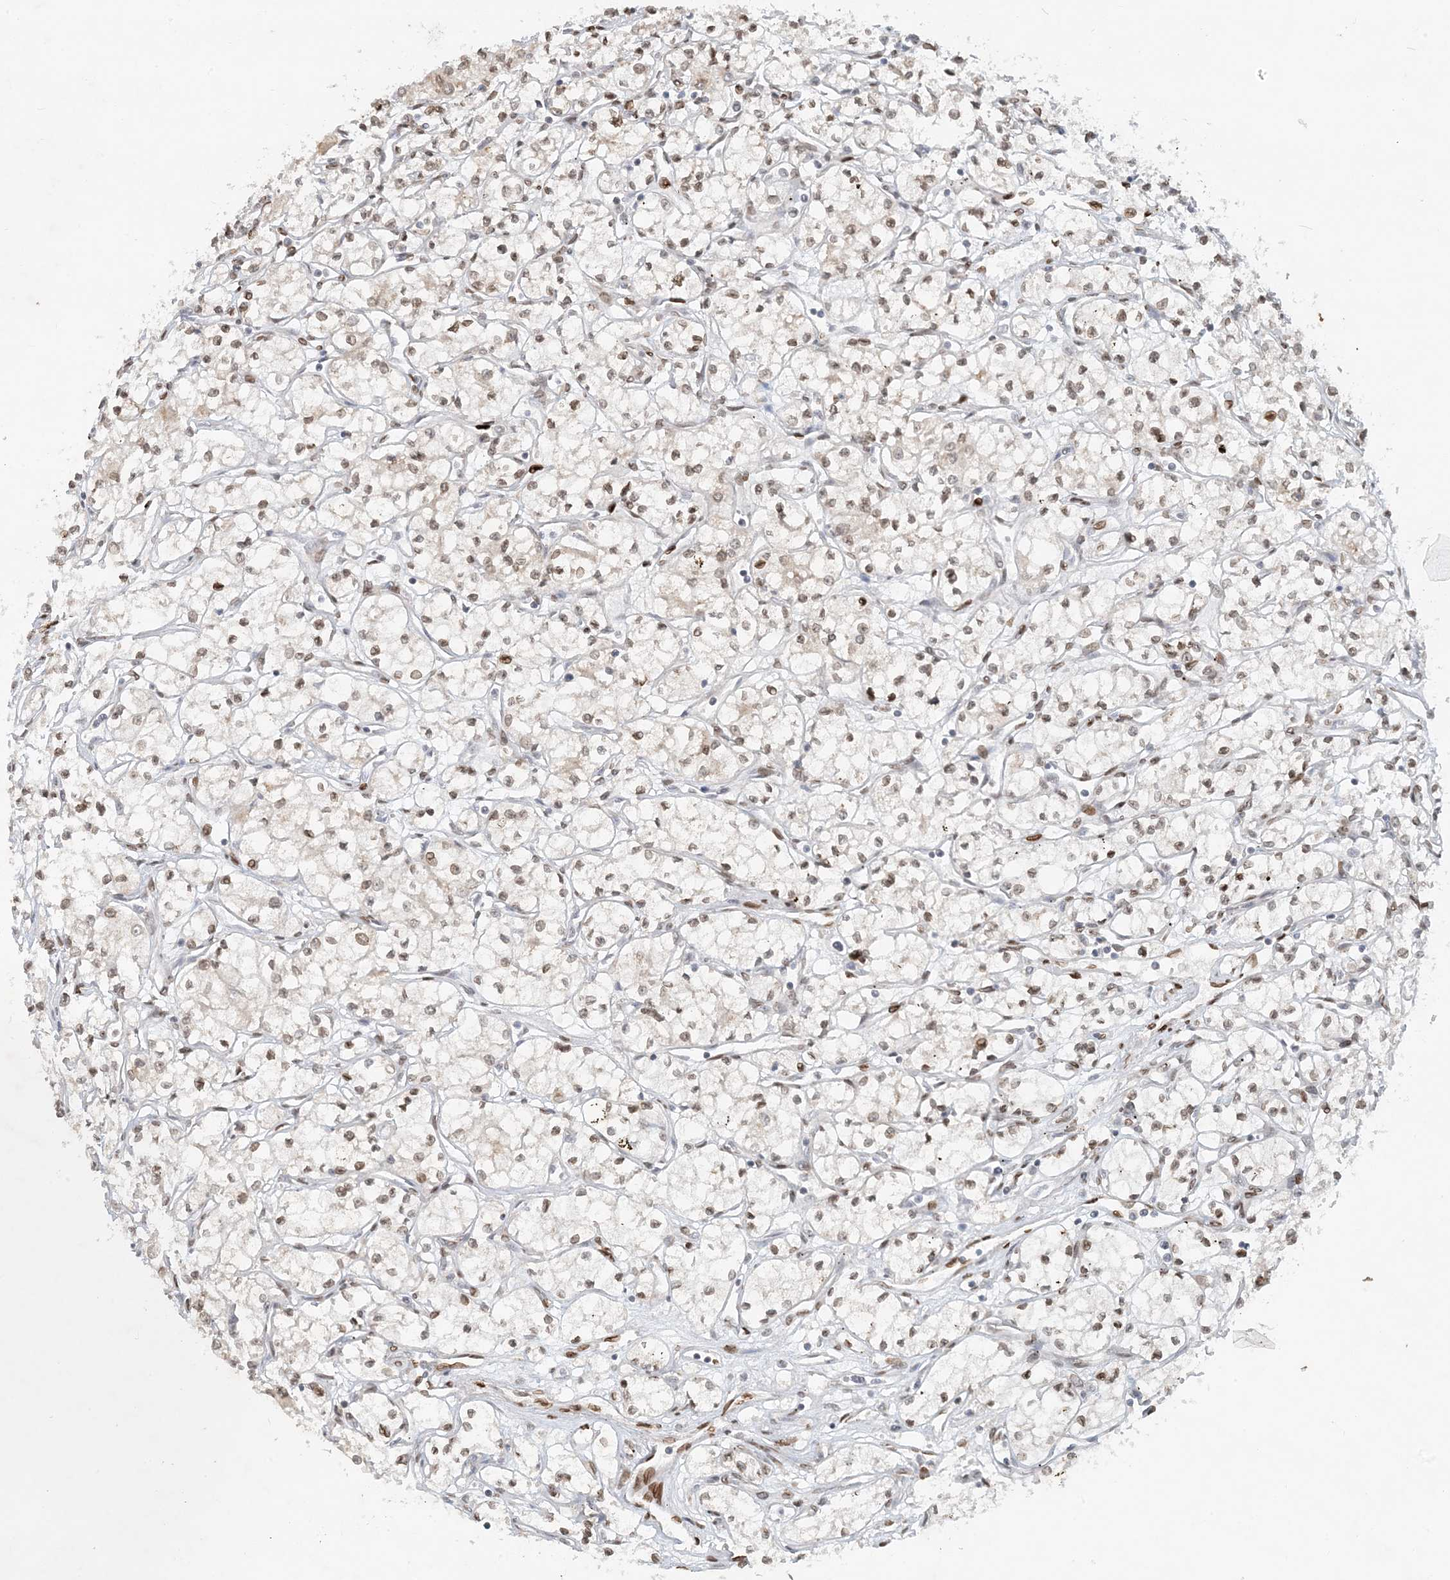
{"staining": {"intensity": "negative", "quantity": "none", "location": "none"}, "tissue": "renal cancer", "cell_type": "Tumor cells", "image_type": "cancer", "snomed": [{"axis": "morphology", "description": "Adenocarcinoma, NOS"}, {"axis": "topography", "description": "Kidney"}], "caption": "Renal cancer stained for a protein using IHC exhibits no expression tumor cells.", "gene": "SLC35A2", "patient": {"sex": "male", "age": 59}}